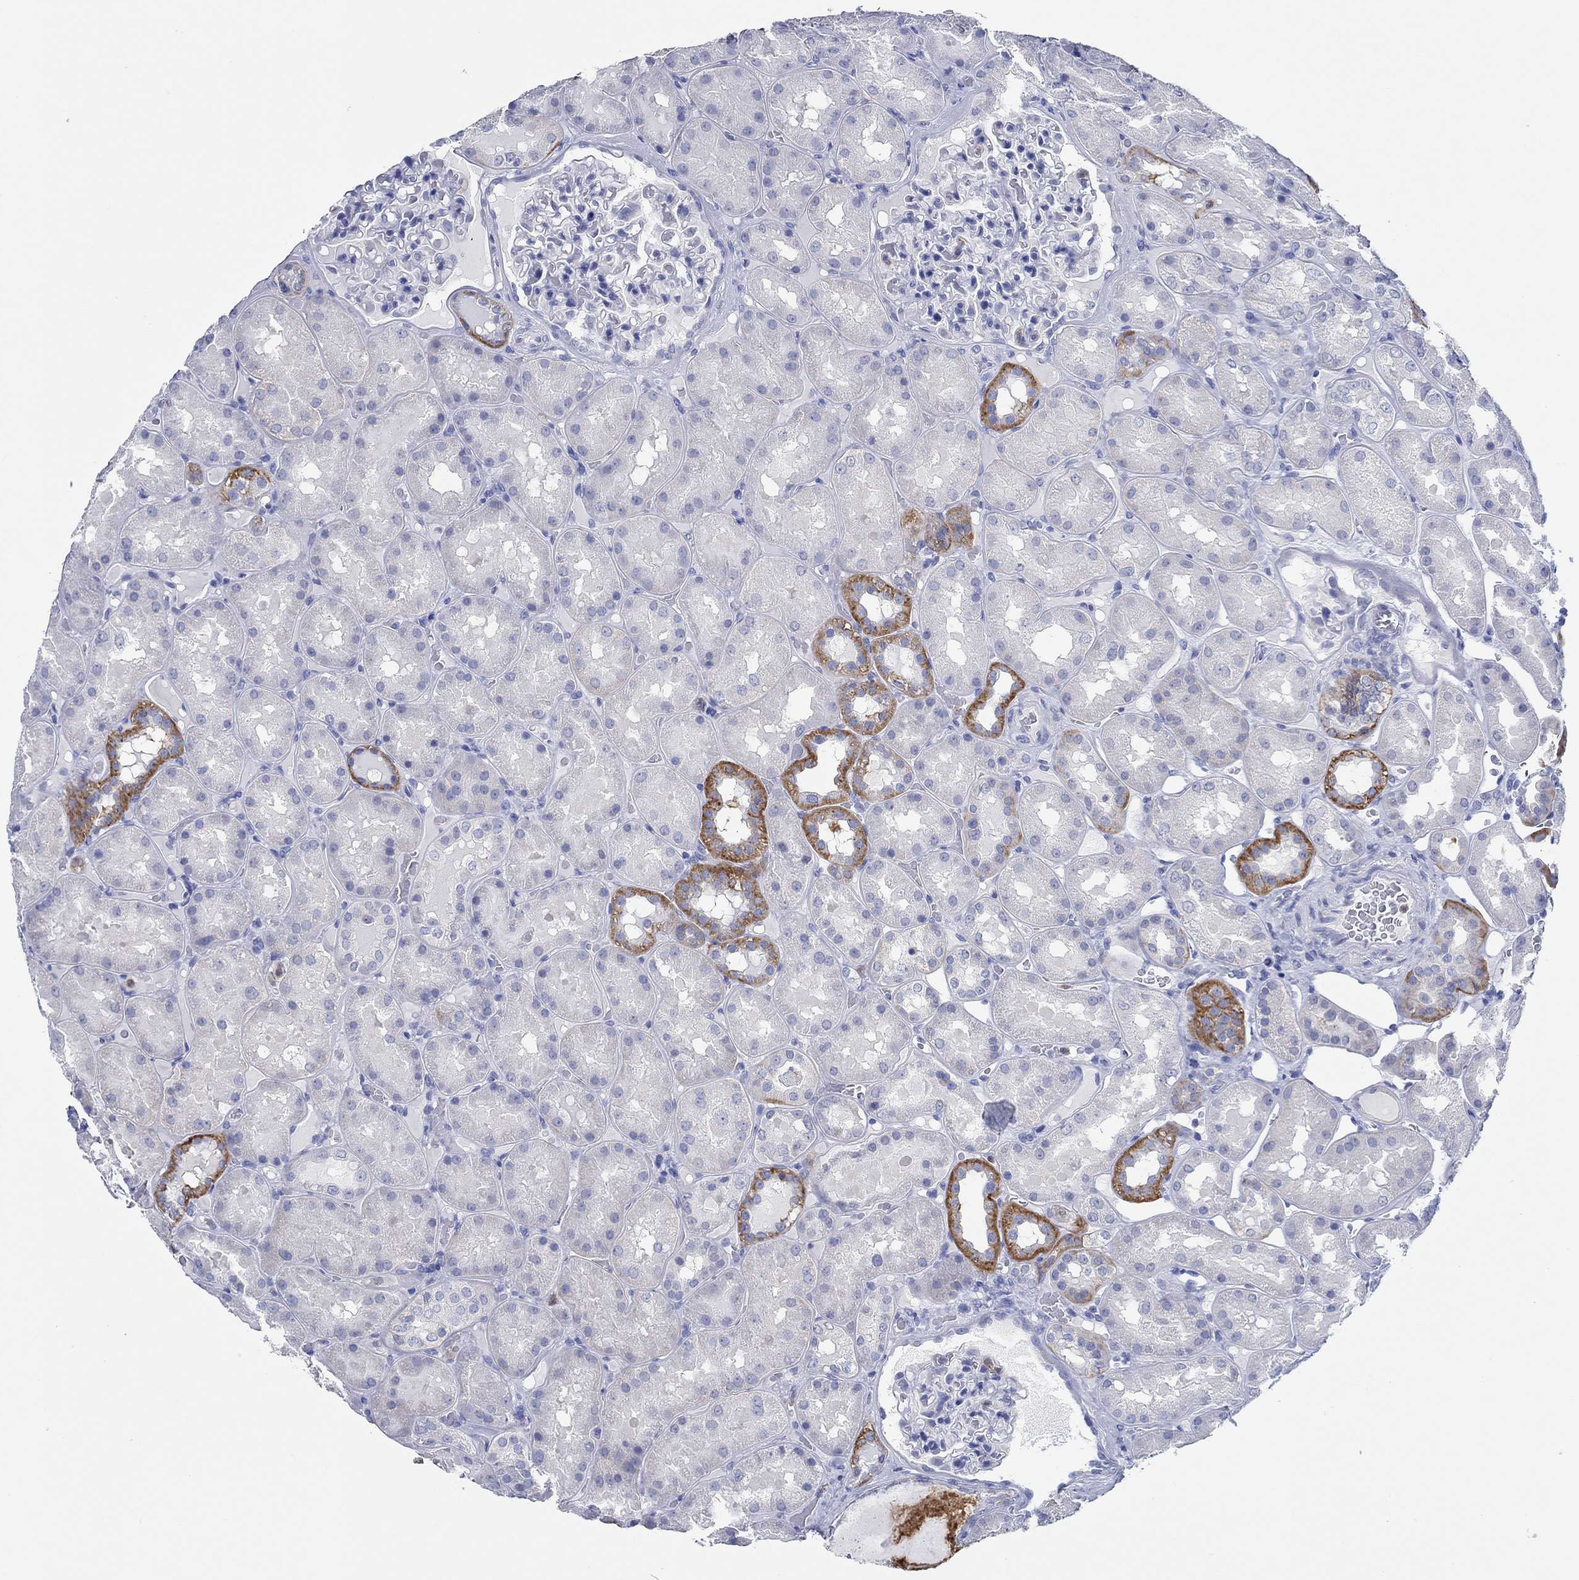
{"staining": {"intensity": "negative", "quantity": "none", "location": "none"}, "tissue": "kidney", "cell_type": "Cells in glomeruli", "image_type": "normal", "snomed": [{"axis": "morphology", "description": "Normal tissue, NOS"}, {"axis": "topography", "description": "Kidney"}], "caption": "A histopathology image of human kidney is negative for staining in cells in glomeruli. (DAB (3,3'-diaminobenzidine) immunohistochemistry visualized using brightfield microscopy, high magnification).", "gene": "ZNF671", "patient": {"sex": "male", "age": 73}}